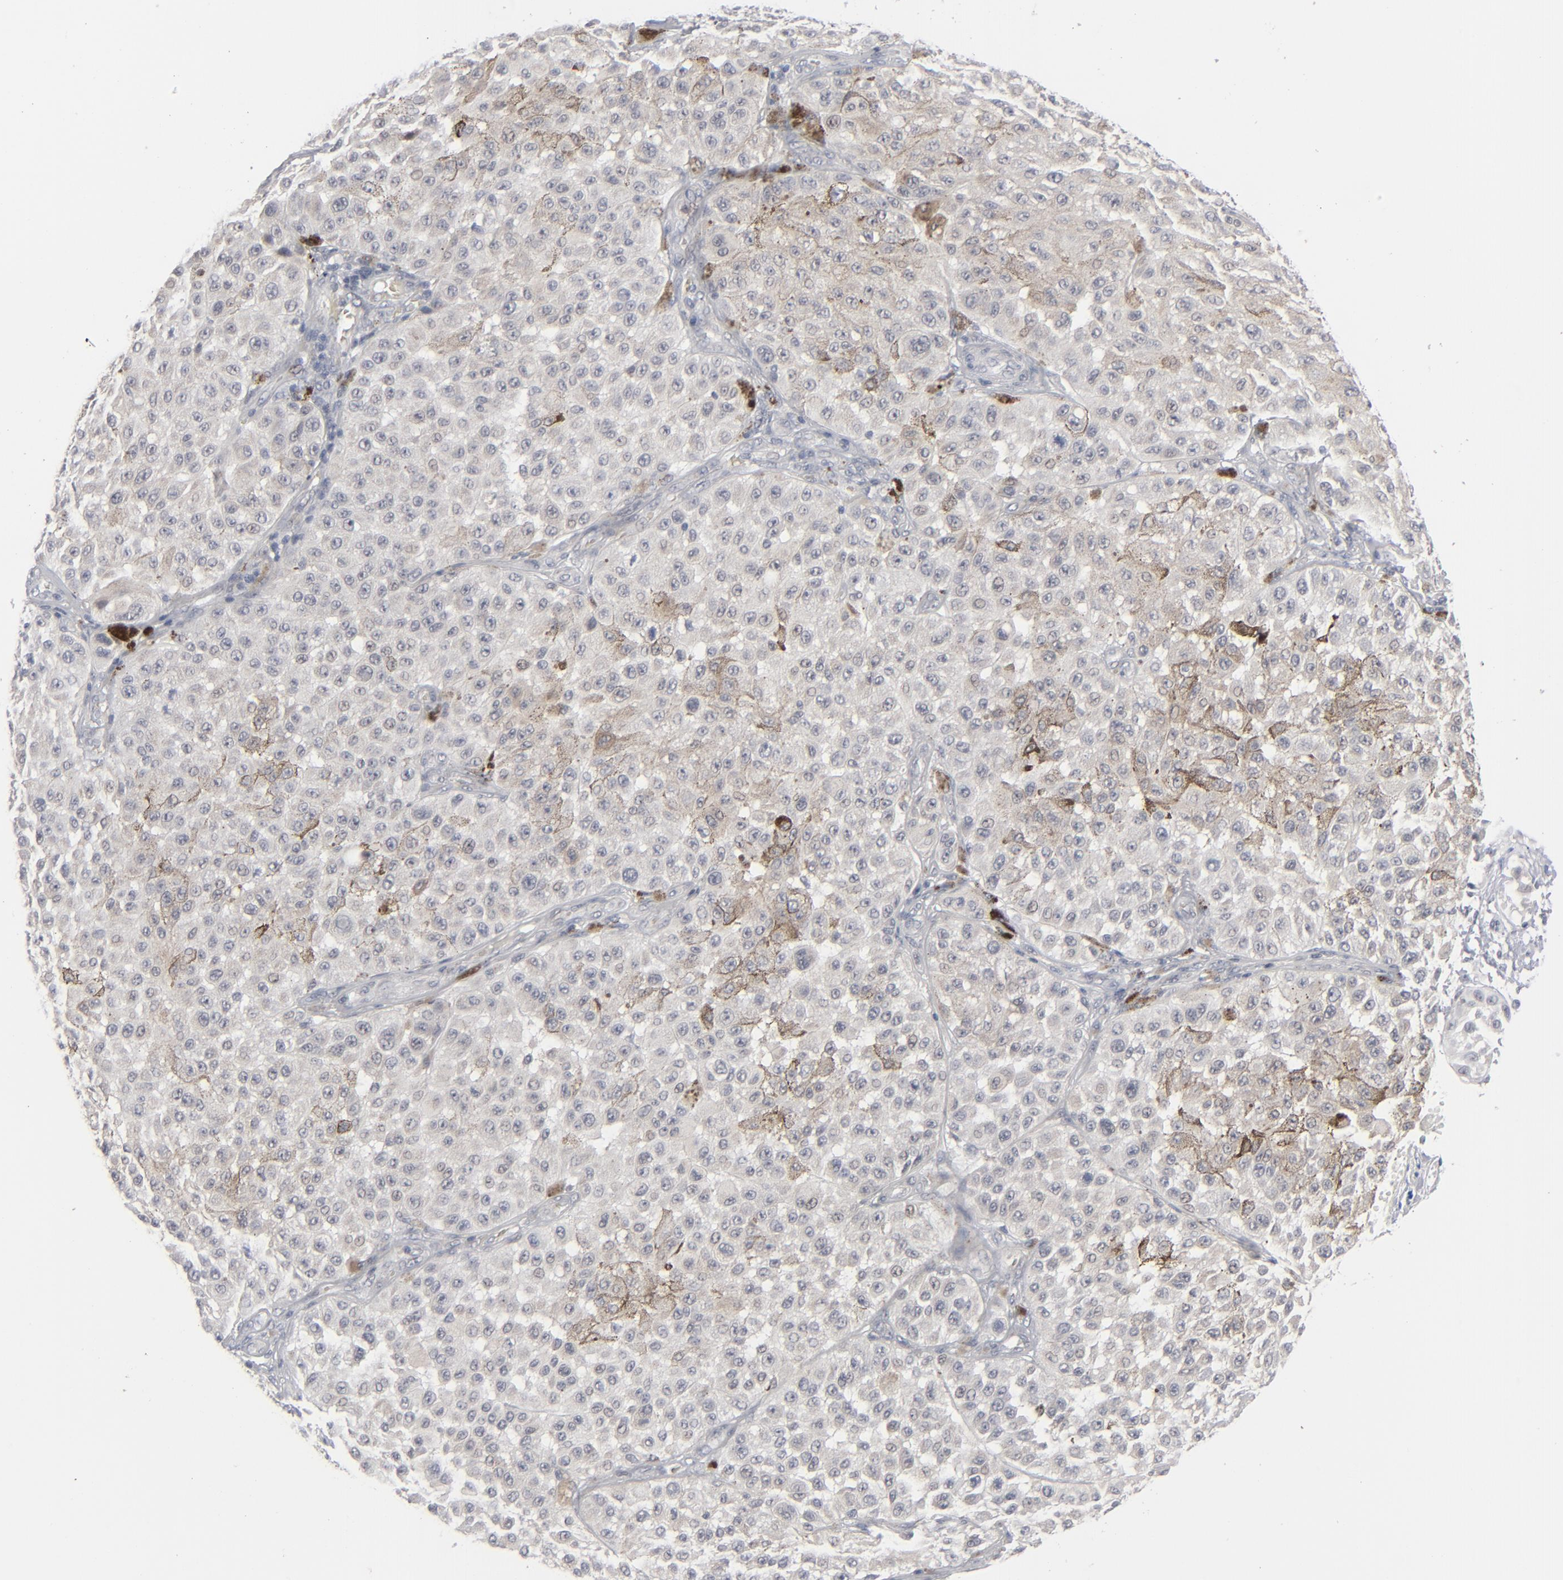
{"staining": {"intensity": "negative", "quantity": "none", "location": "none"}, "tissue": "melanoma", "cell_type": "Tumor cells", "image_type": "cancer", "snomed": [{"axis": "morphology", "description": "Malignant melanoma, NOS"}, {"axis": "topography", "description": "Skin"}], "caption": "Tumor cells show no significant protein expression in malignant melanoma. (Stains: DAB (3,3'-diaminobenzidine) immunohistochemistry (IHC) with hematoxylin counter stain, Microscopy: brightfield microscopy at high magnification).", "gene": "POF1B", "patient": {"sex": "female", "age": 64}}